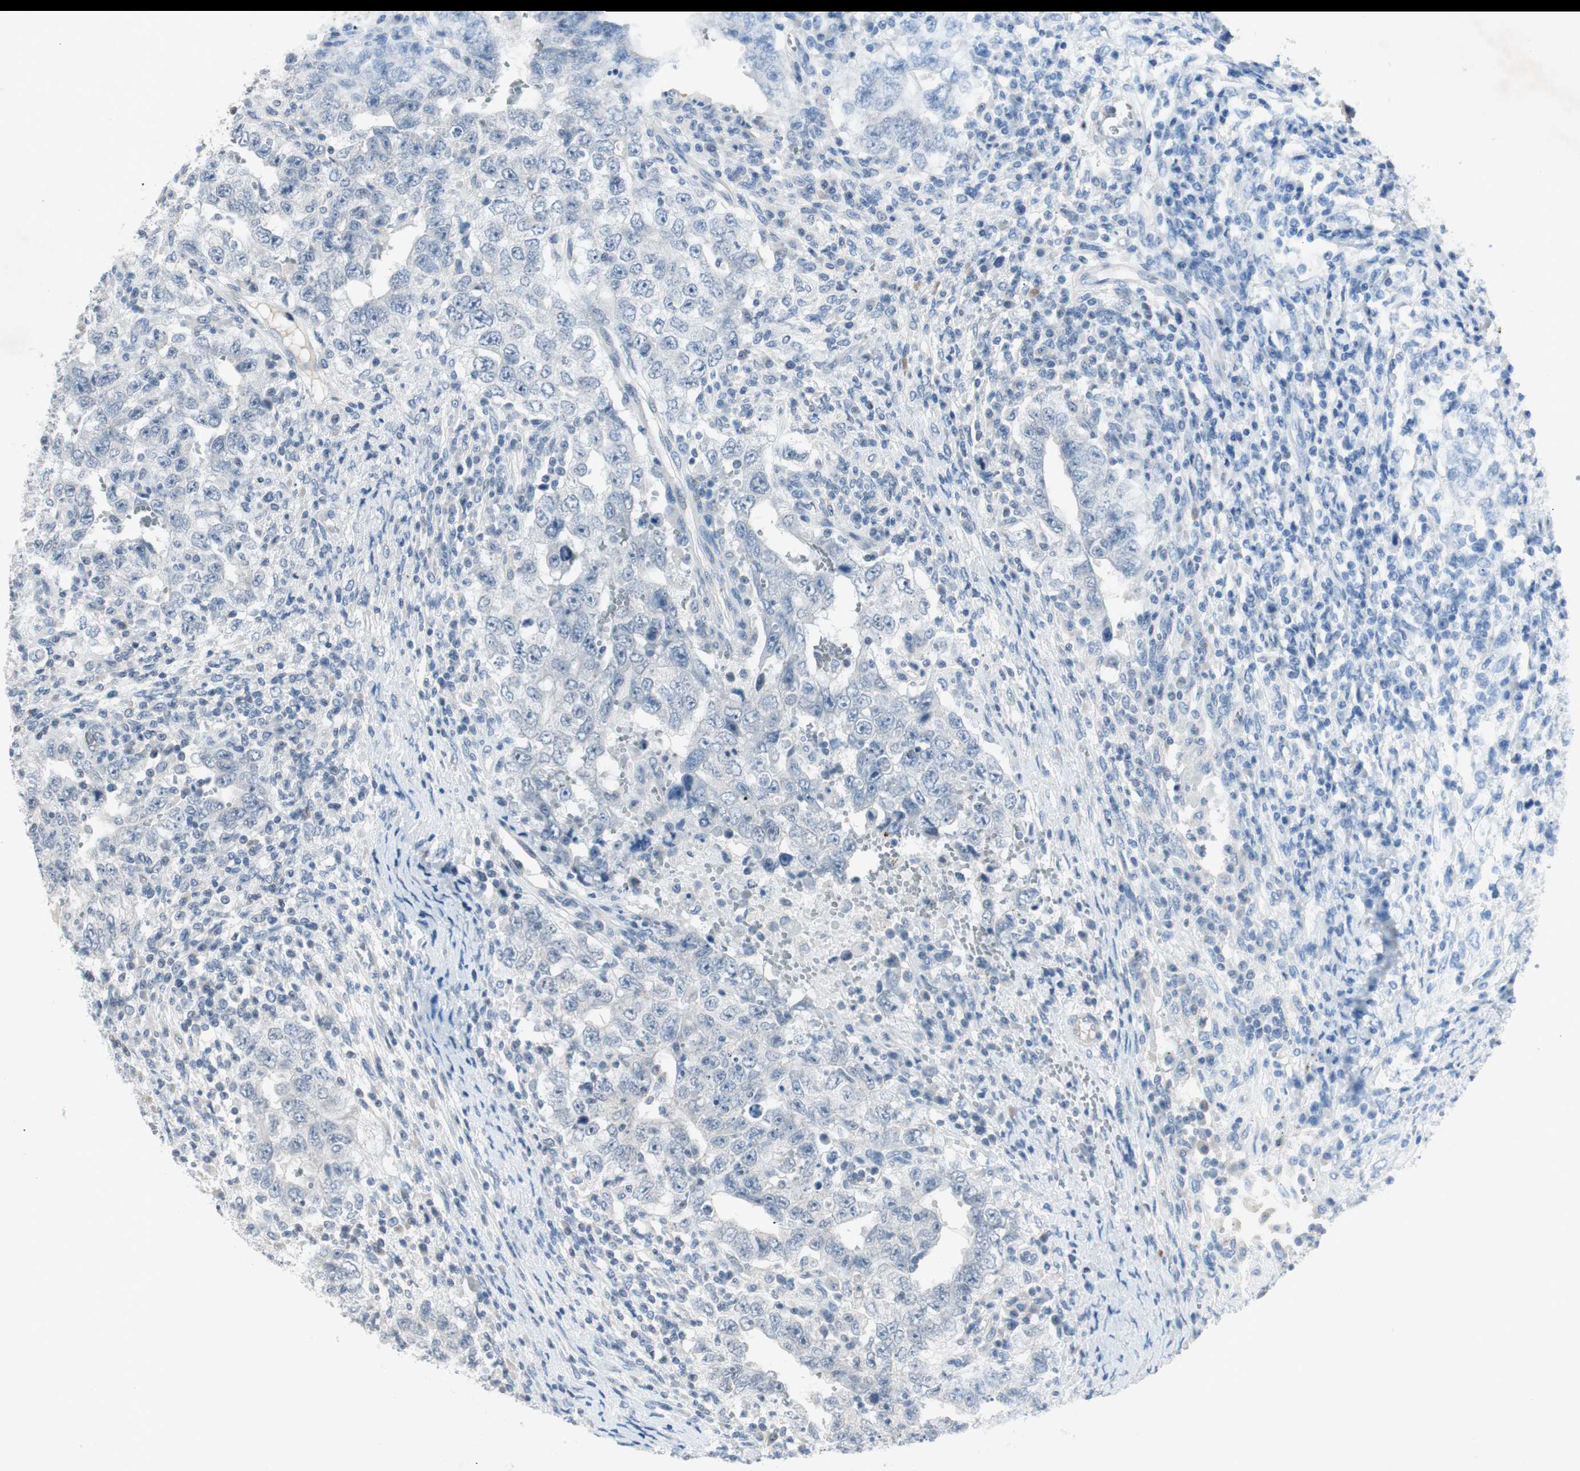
{"staining": {"intensity": "negative", "quantity": "none", "location": "none"}, "tissue": "testis cancer", "cell_type": "Tumor cells", "image_type": "cancer", "snomed": [{"axis": "morphology", "description": "Carcinoma, Embryonal, NOS"}, {"axis": "topography", "description": "Testis"}], "caption": "There is no significant expression in tumor cells of embryonal carcinoma (testis). (Immunohistochemistry (ihc), brightfield microscopy, high magnification).", "gene": "ITGB4", "patient": {"sex": "male", "age": 26}}